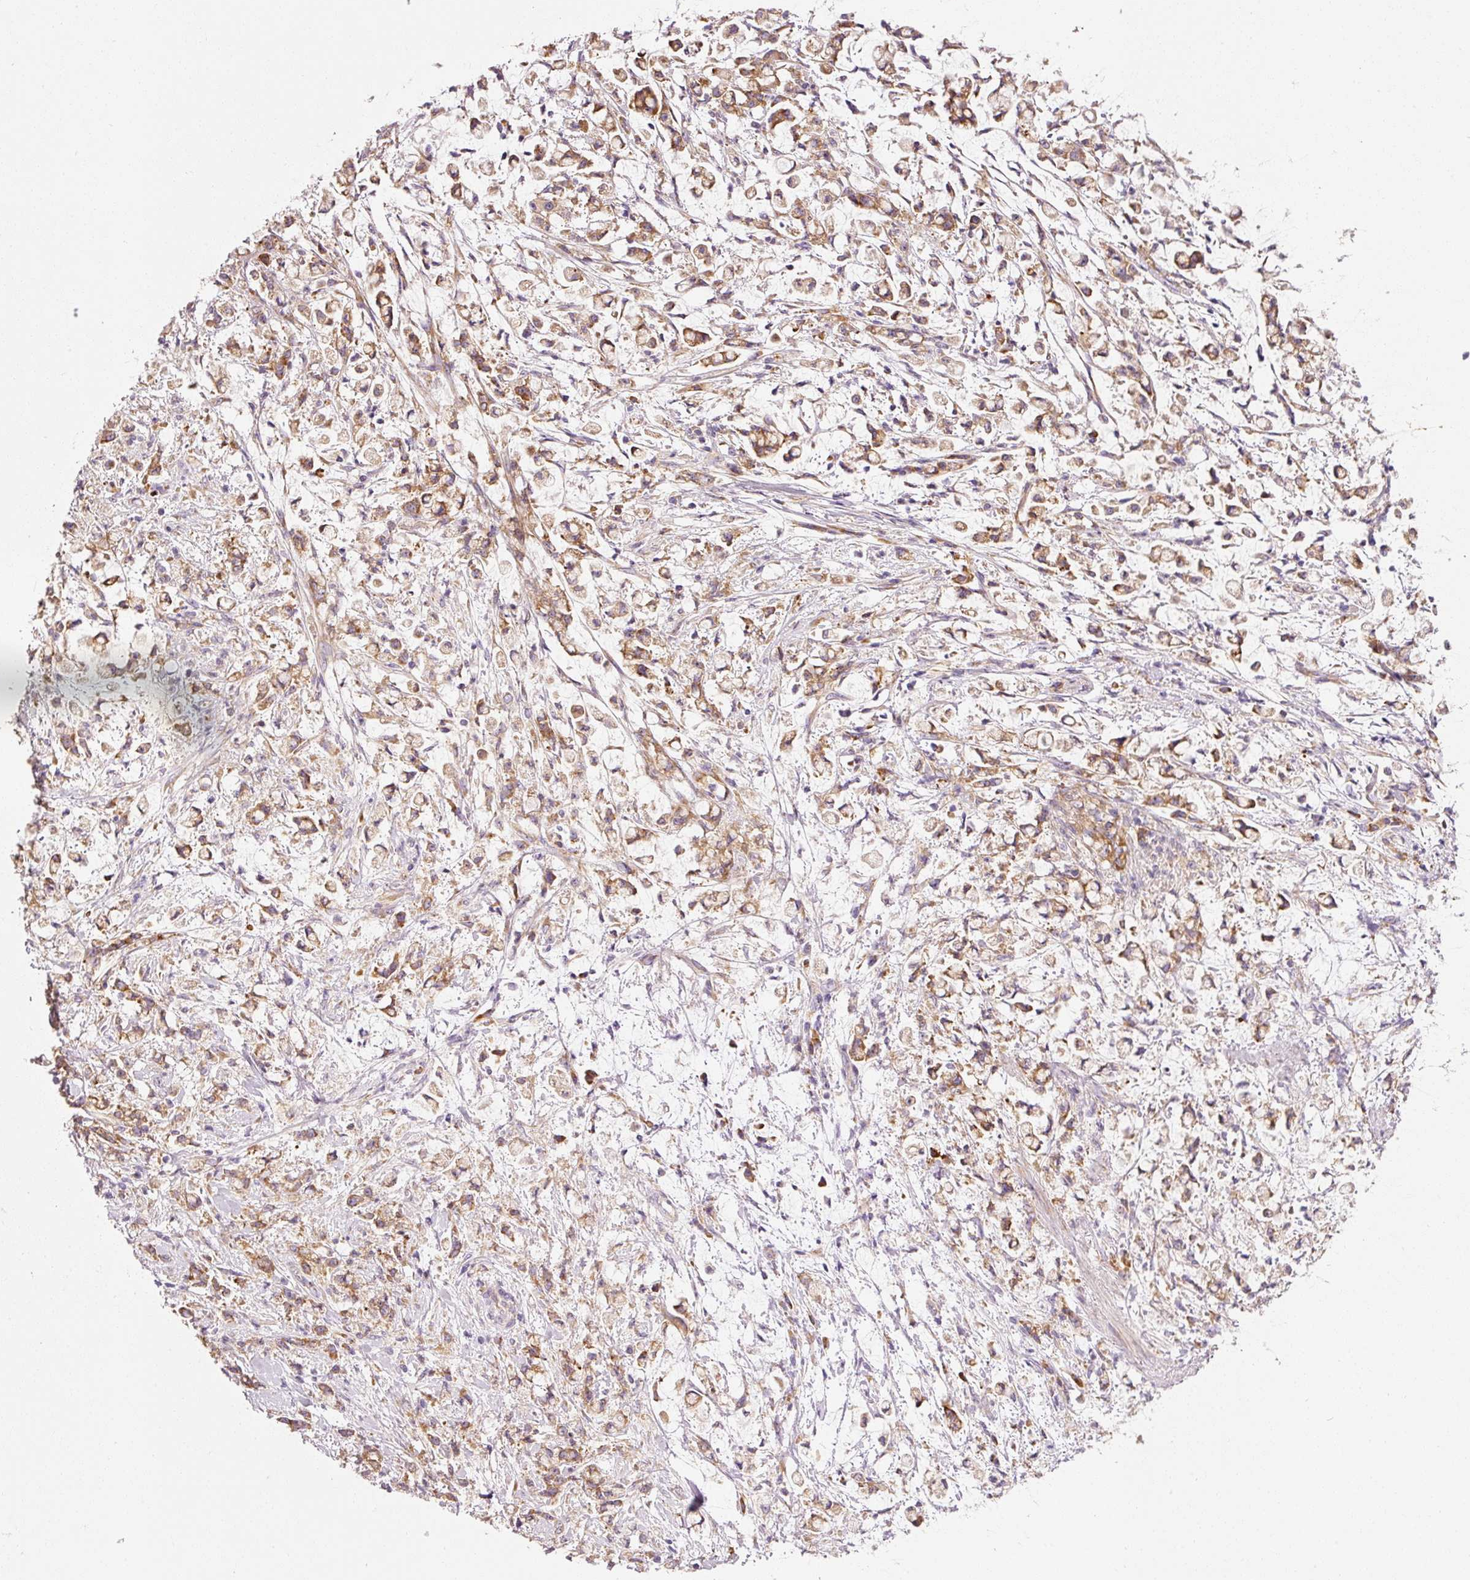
{"staining": {"intensity": "moderate", "quantity": ">75%", "location": "cytoplasmic/membranous"}, "tissue": "stomach cancer", "cell_type": "Tumor cells", "image_type": "cancer", "snomed": [{"axis": "morphology", "description": "Adenocarcinoma, NOS"}, {"axis": "topography", "description": "Stomach"}], "caption": "Stomach adenocarcinoma was stained to show a protein in brown. There is medium levels of moderate cytoplasmic/membranous expression in about >75% of tumor cells. (Brightfield microscopy of DAB IHC at high magnification).", "gene": "RPL10A", "patient": {"sex": "female", "age": 60}}